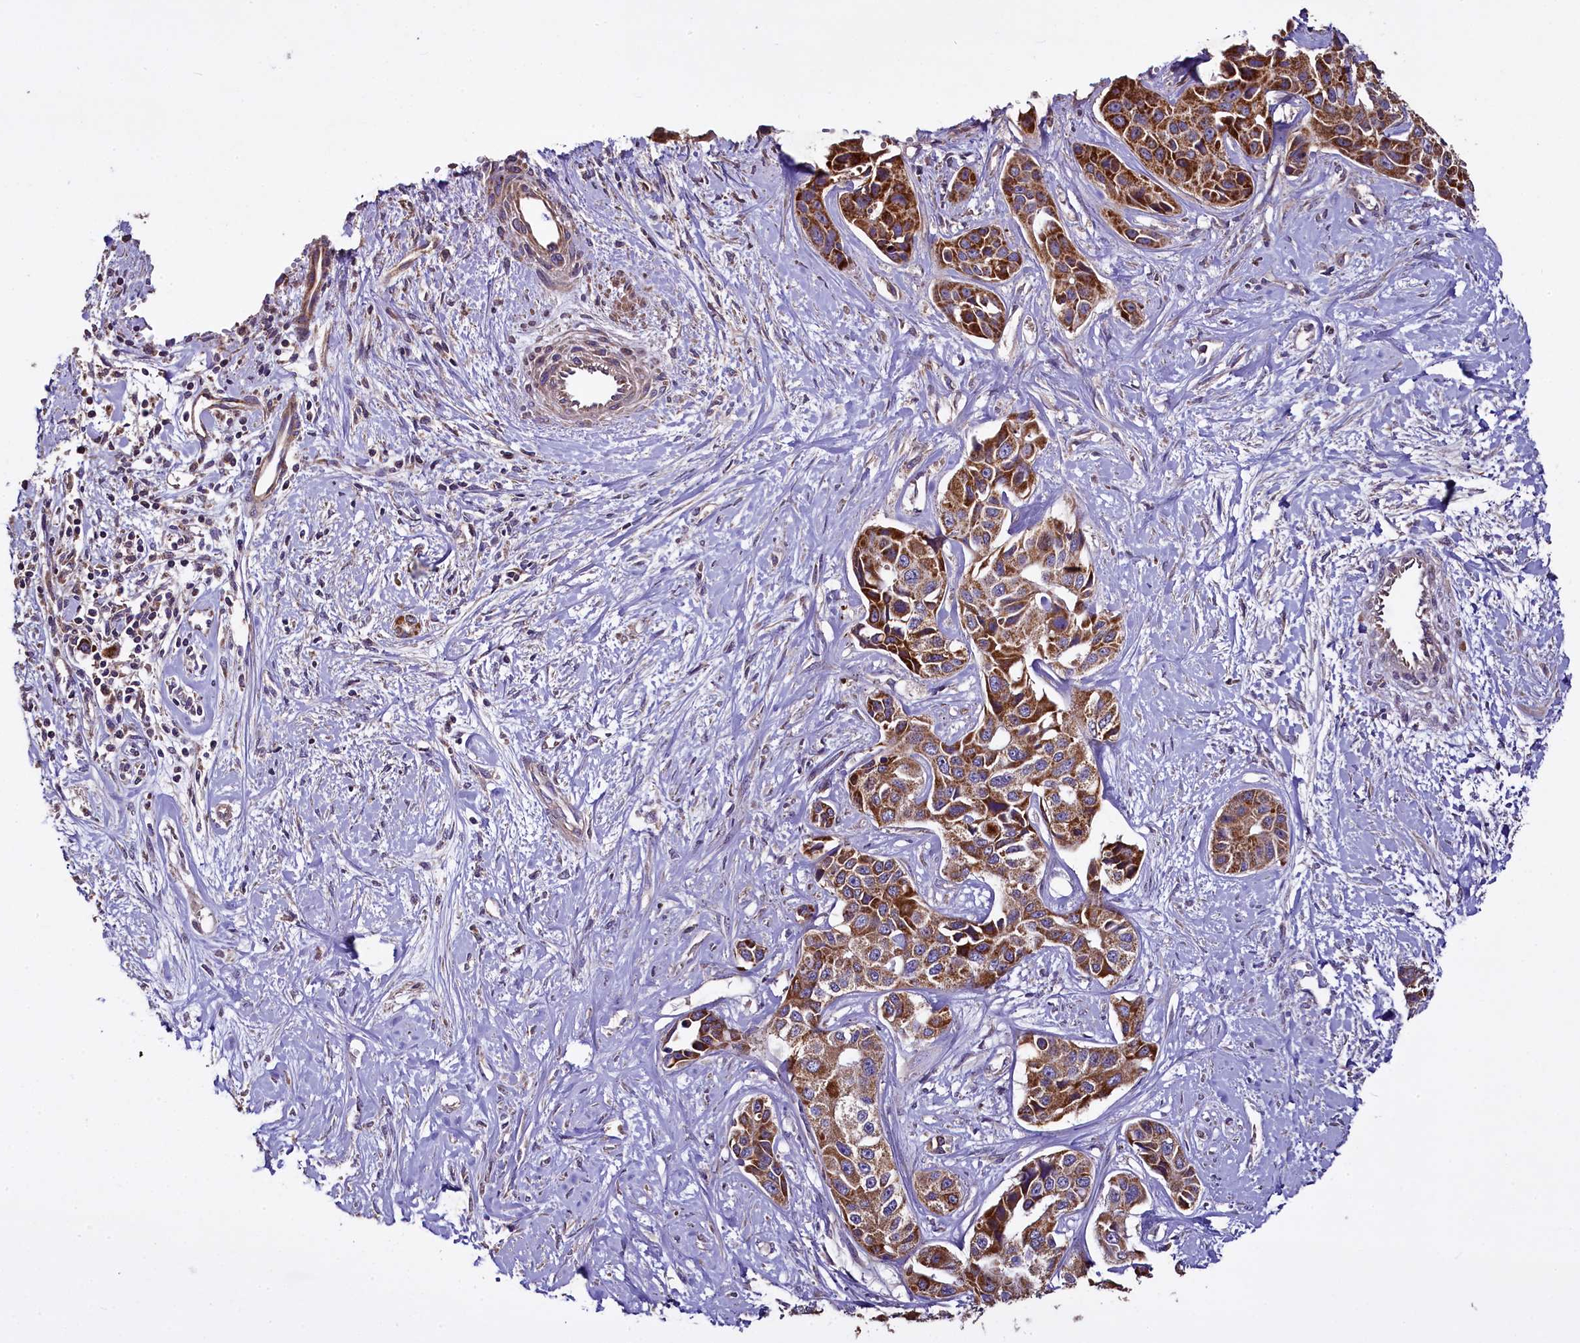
{"staining": {"intensity": "strong", "quantity": ">75%", "location": "cytoplasmic/membranous"}, "tissue": "liver cancer", "cell_type": "Tumor cells", "image_type": "cancer", "snomed": [{"axis": "morphology", "description": "Cholangiocarcinoma"}, {"axis": "topography", "description": "Liver"}], "caption": "Protein expression analysis of liver cholangiocarcinoma reveals strong cytoplasmic/membranous positivity in about >75% of tumor cells.", "gene": "COQ9", "patient": {"sex": "male", "age": 59}}